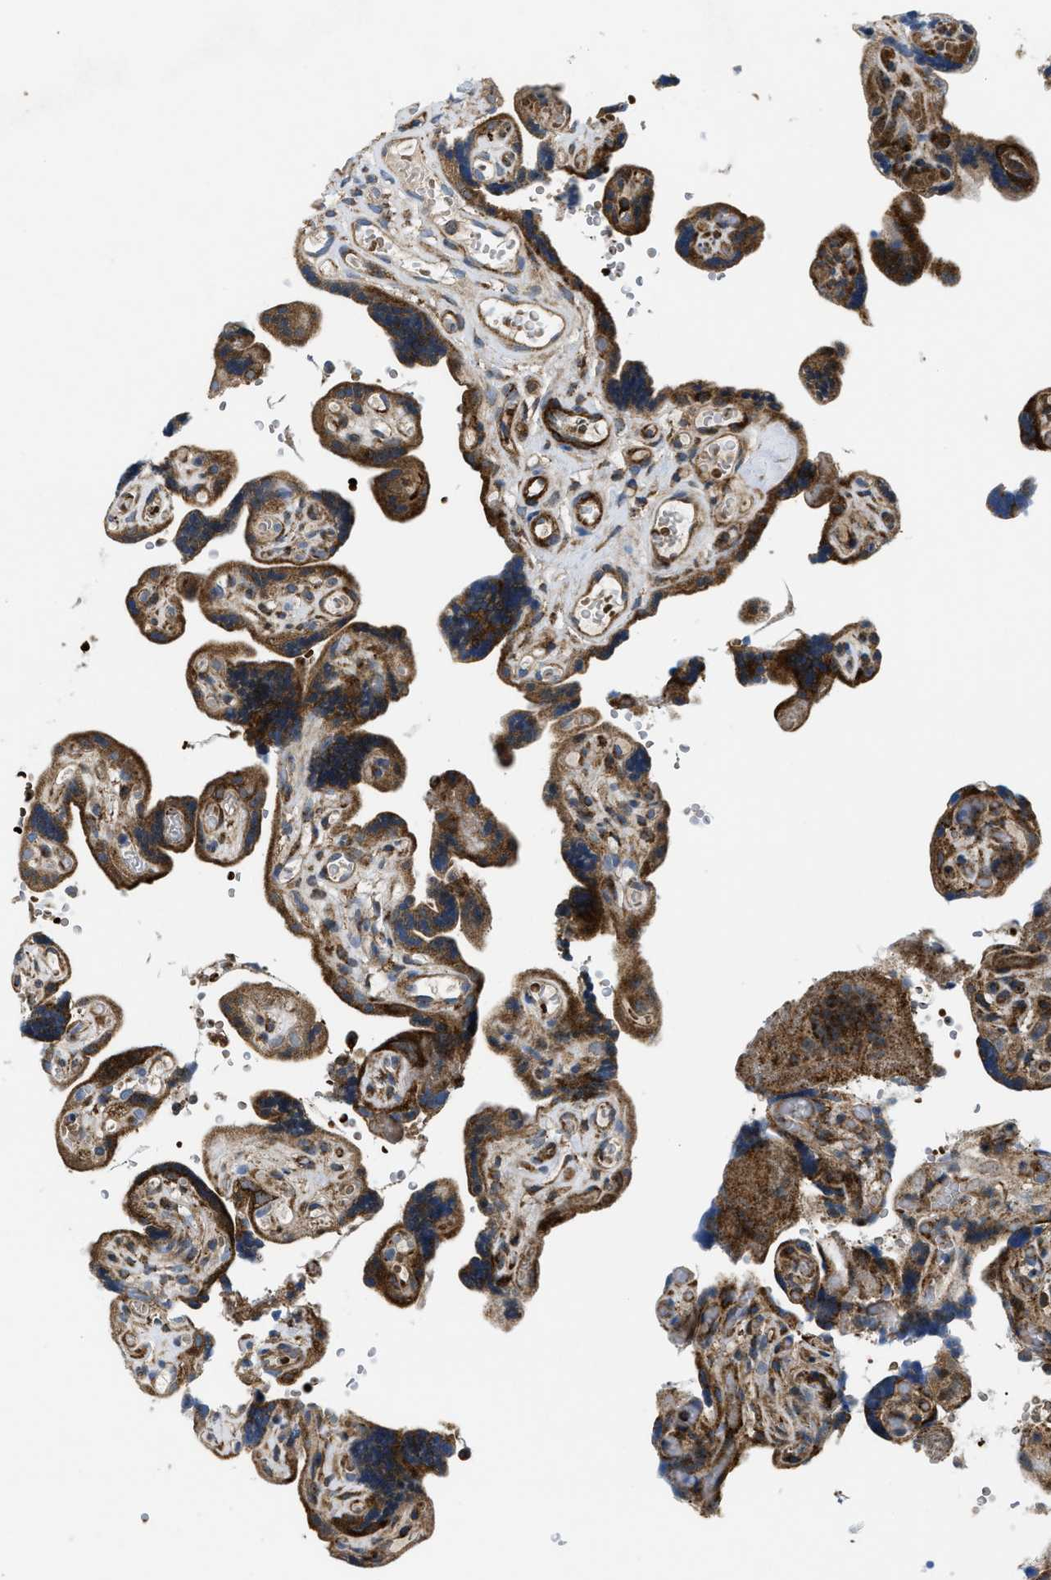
{"staining": {"intensity": "strong", "quantity": ">75%", "location": "cytoplasmic/membranous"}, "tissue": "placenta", "cell_type": "Decidual cells", "image_type": "normal", "snomed": [{"axis": "morphology", "description": "Normal tissue, NOS"}, {"axis": "topography", "description": "Placenta"}], "caption": "IHC micrograph of unremarkable human placenta stained for a protein (brown), which demonstrates high levels of strong cytoplasmic/membranous positivity in about >75% of decidual cells.", "gene": "CSPG4", "patient": {"sex": "female", "age": 30}}